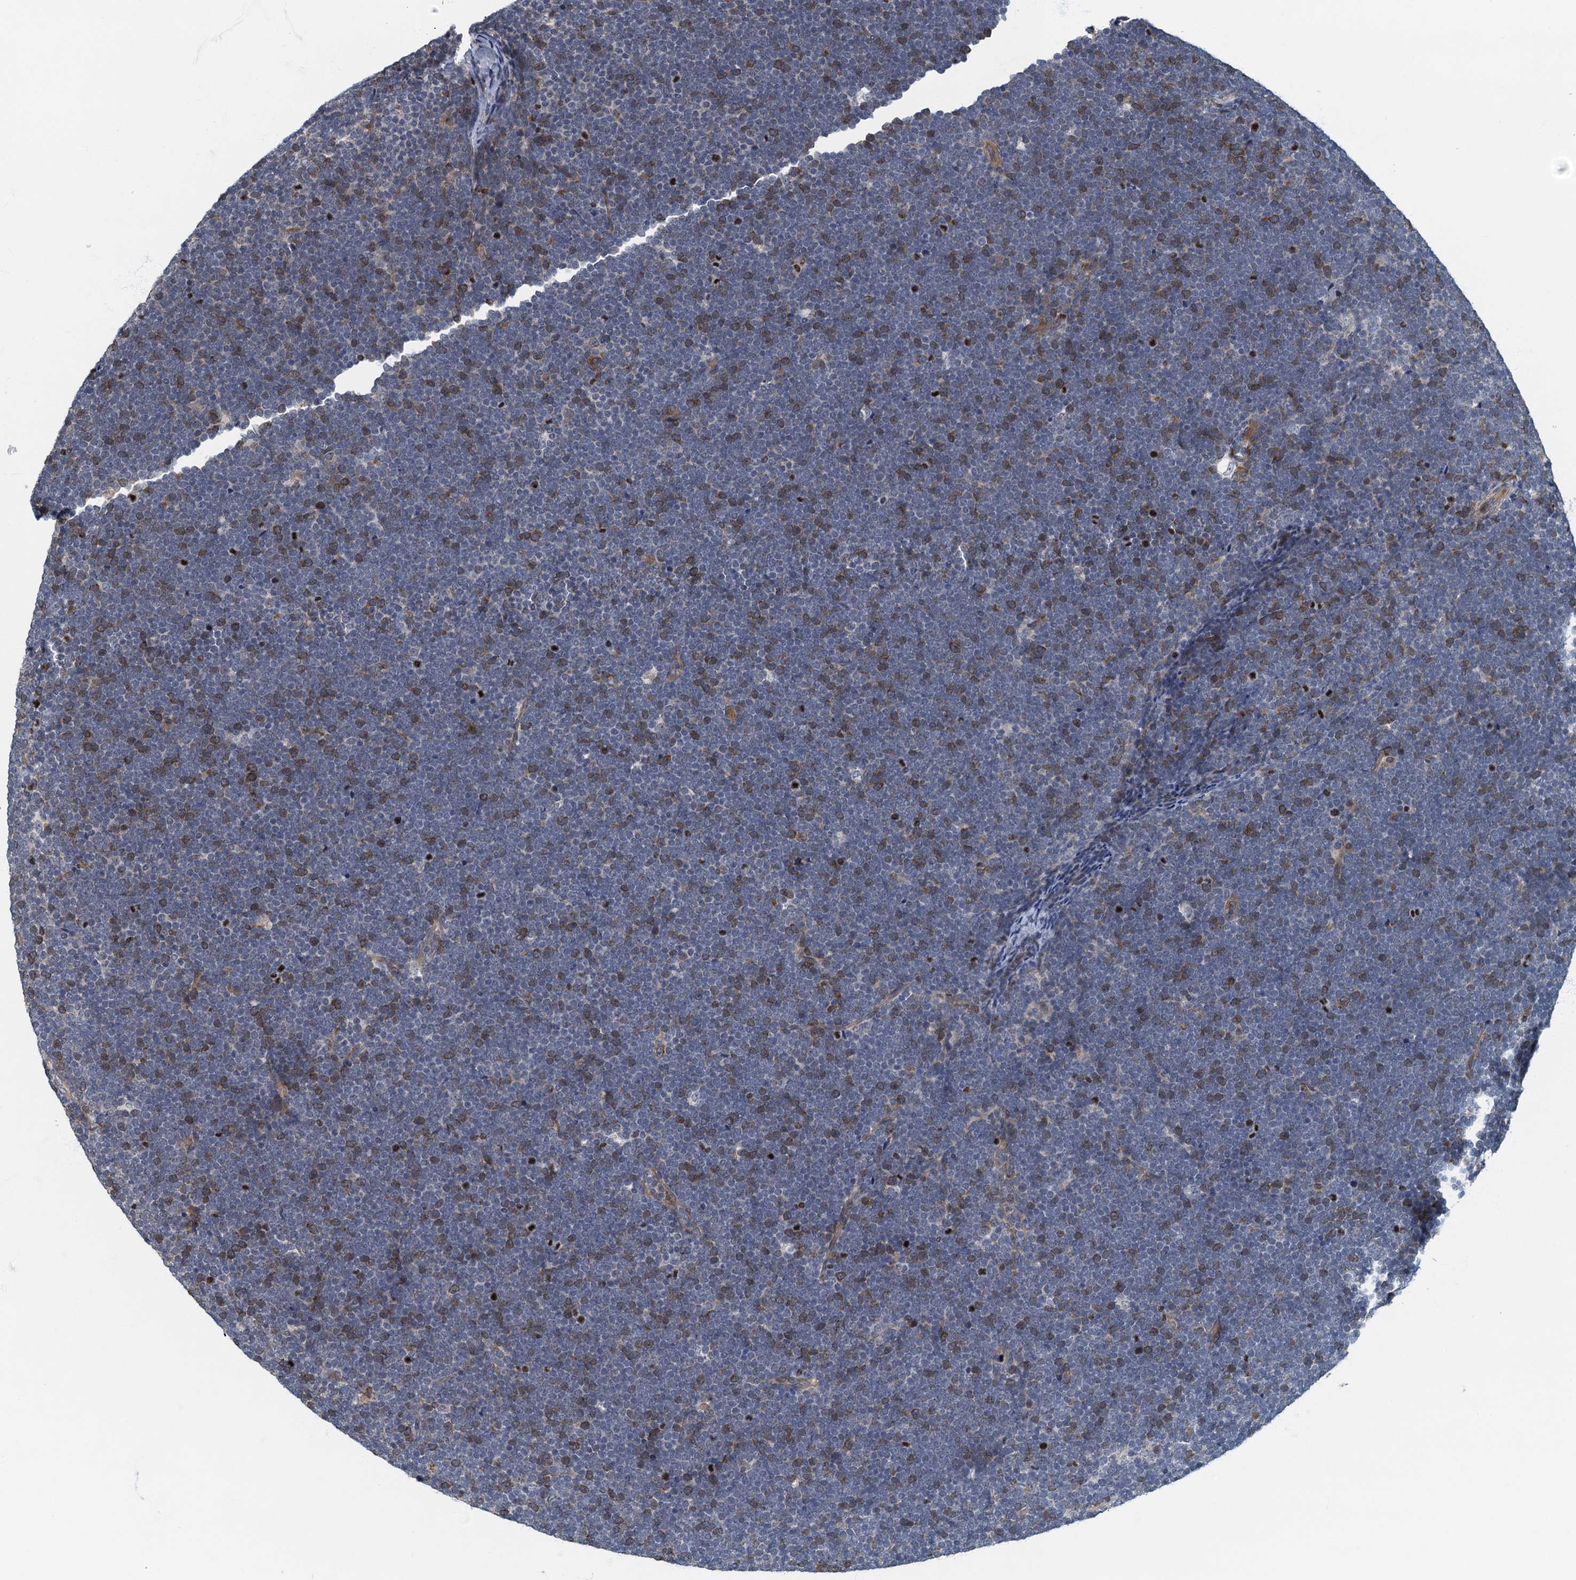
{"staining": {"intensity": "weak", "quantity": "<25%", "location": "cytoplasmic/membranous"}, "tissue": "lymphoma", "cell_type": "Tumor cells", "image_type": "cancer", "snomed": [{"axis": "morphology", "description": "Malignant lymphoma, non-Hodgkin's type, High grade"}, {"axis": "topography", "description": "Lymph node"}], "caption": "High magnification brightfield microscopy of lymphoma stained with DAB (brown) and counterstained with hematoxylin (blue): tumor cells show no significant positivity.", "gene": "CKAP2L", "patient": {"sex": "male", "age": 13}}